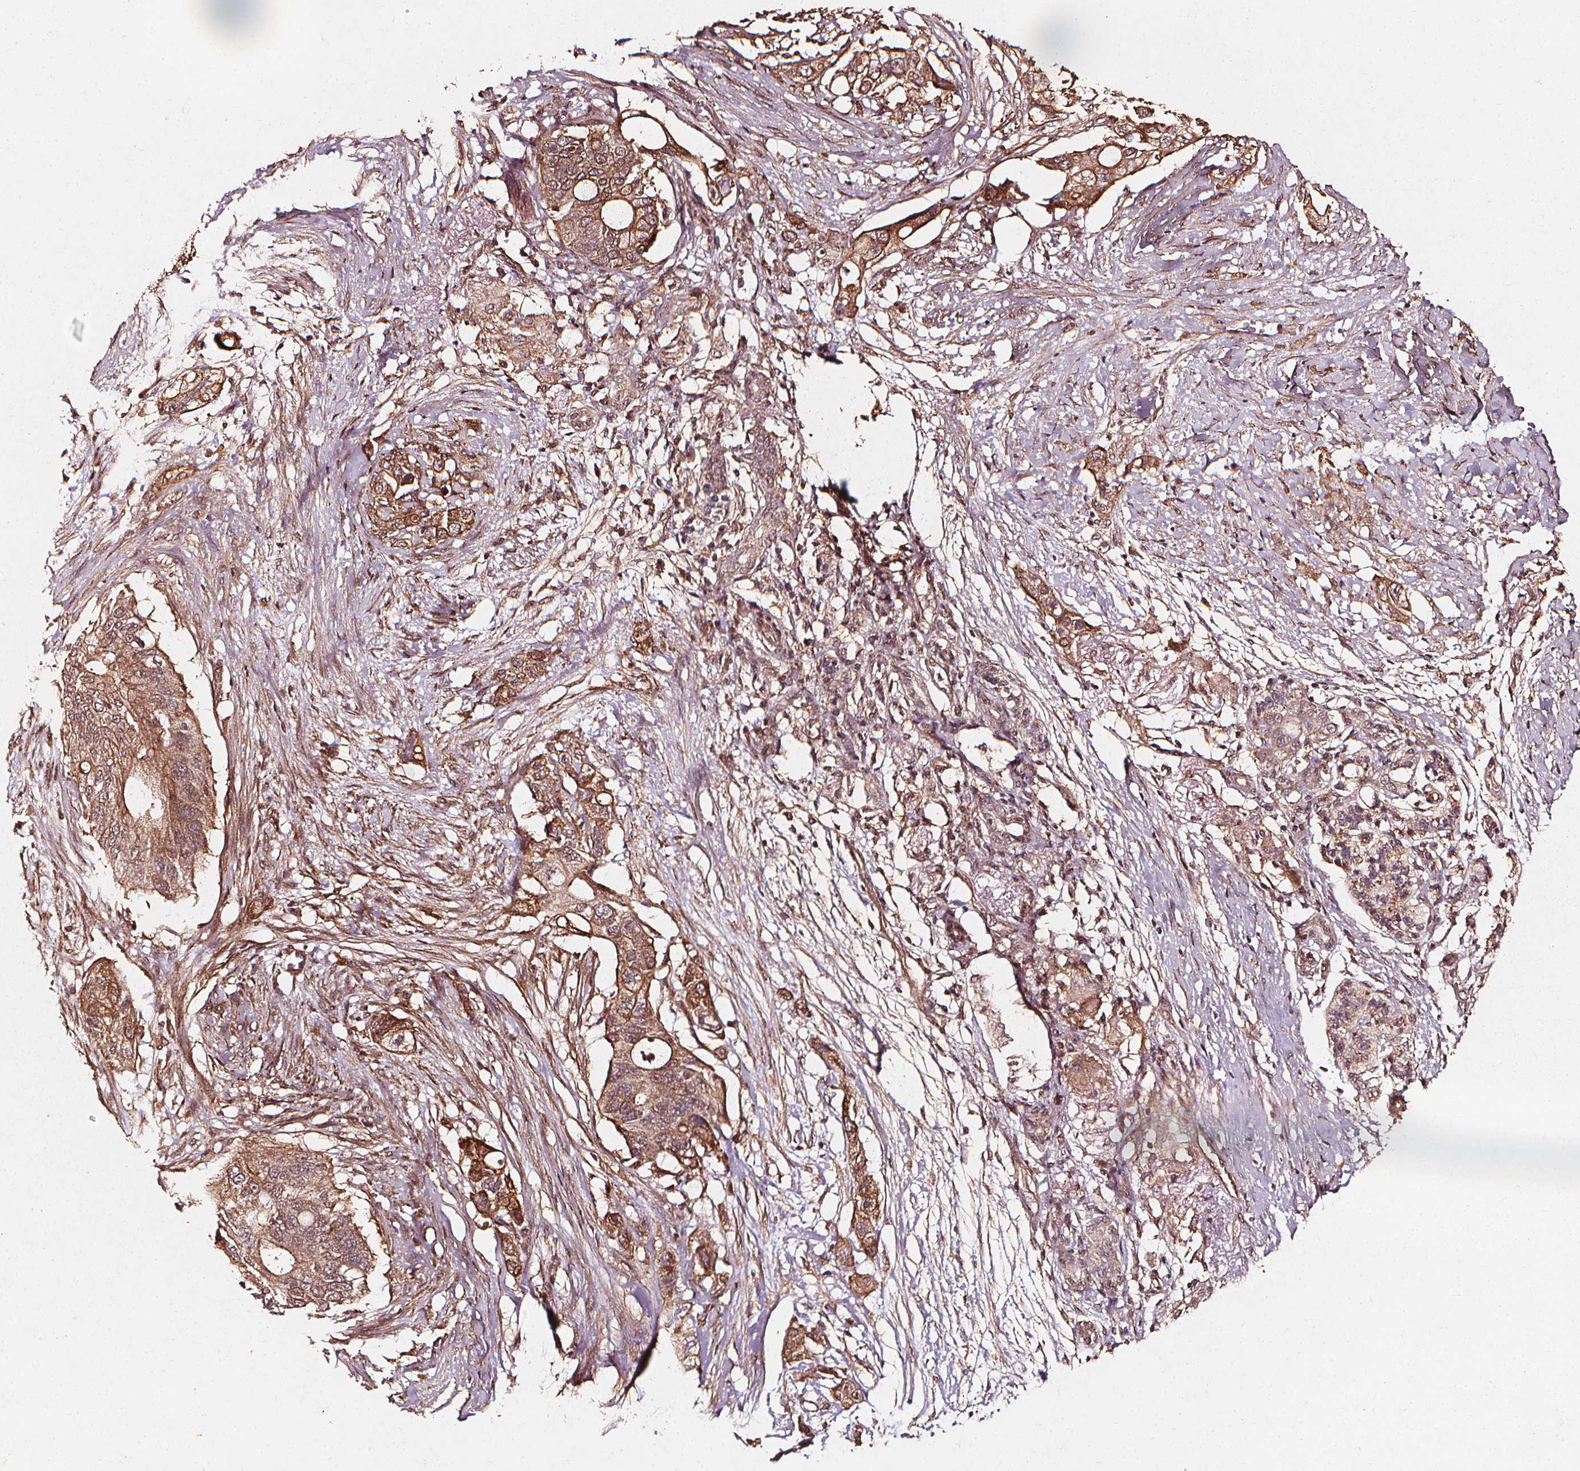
{"staining": {"intensity": "moderate", "quantity": ">75%", "location": "cytoplasmic/membranous"}, "tissue": "pancreatic cancer", "cell_type": "Tumor cells", "image_type": "cancer", "snomed": [{"axis": "morphology", "description": "Adenocarcinoma, NOS"}, {"axis": "topography", "description": "Pancreas"}], "caption": "A high-resolution micrograph shows IHC staining of pancreatic cancer, which displays moderate cytoplasmic/membranous expression in about >75% of tumor cells.", "gene": "ABCA1", "patient": {"sex": "female", "age": 72}}